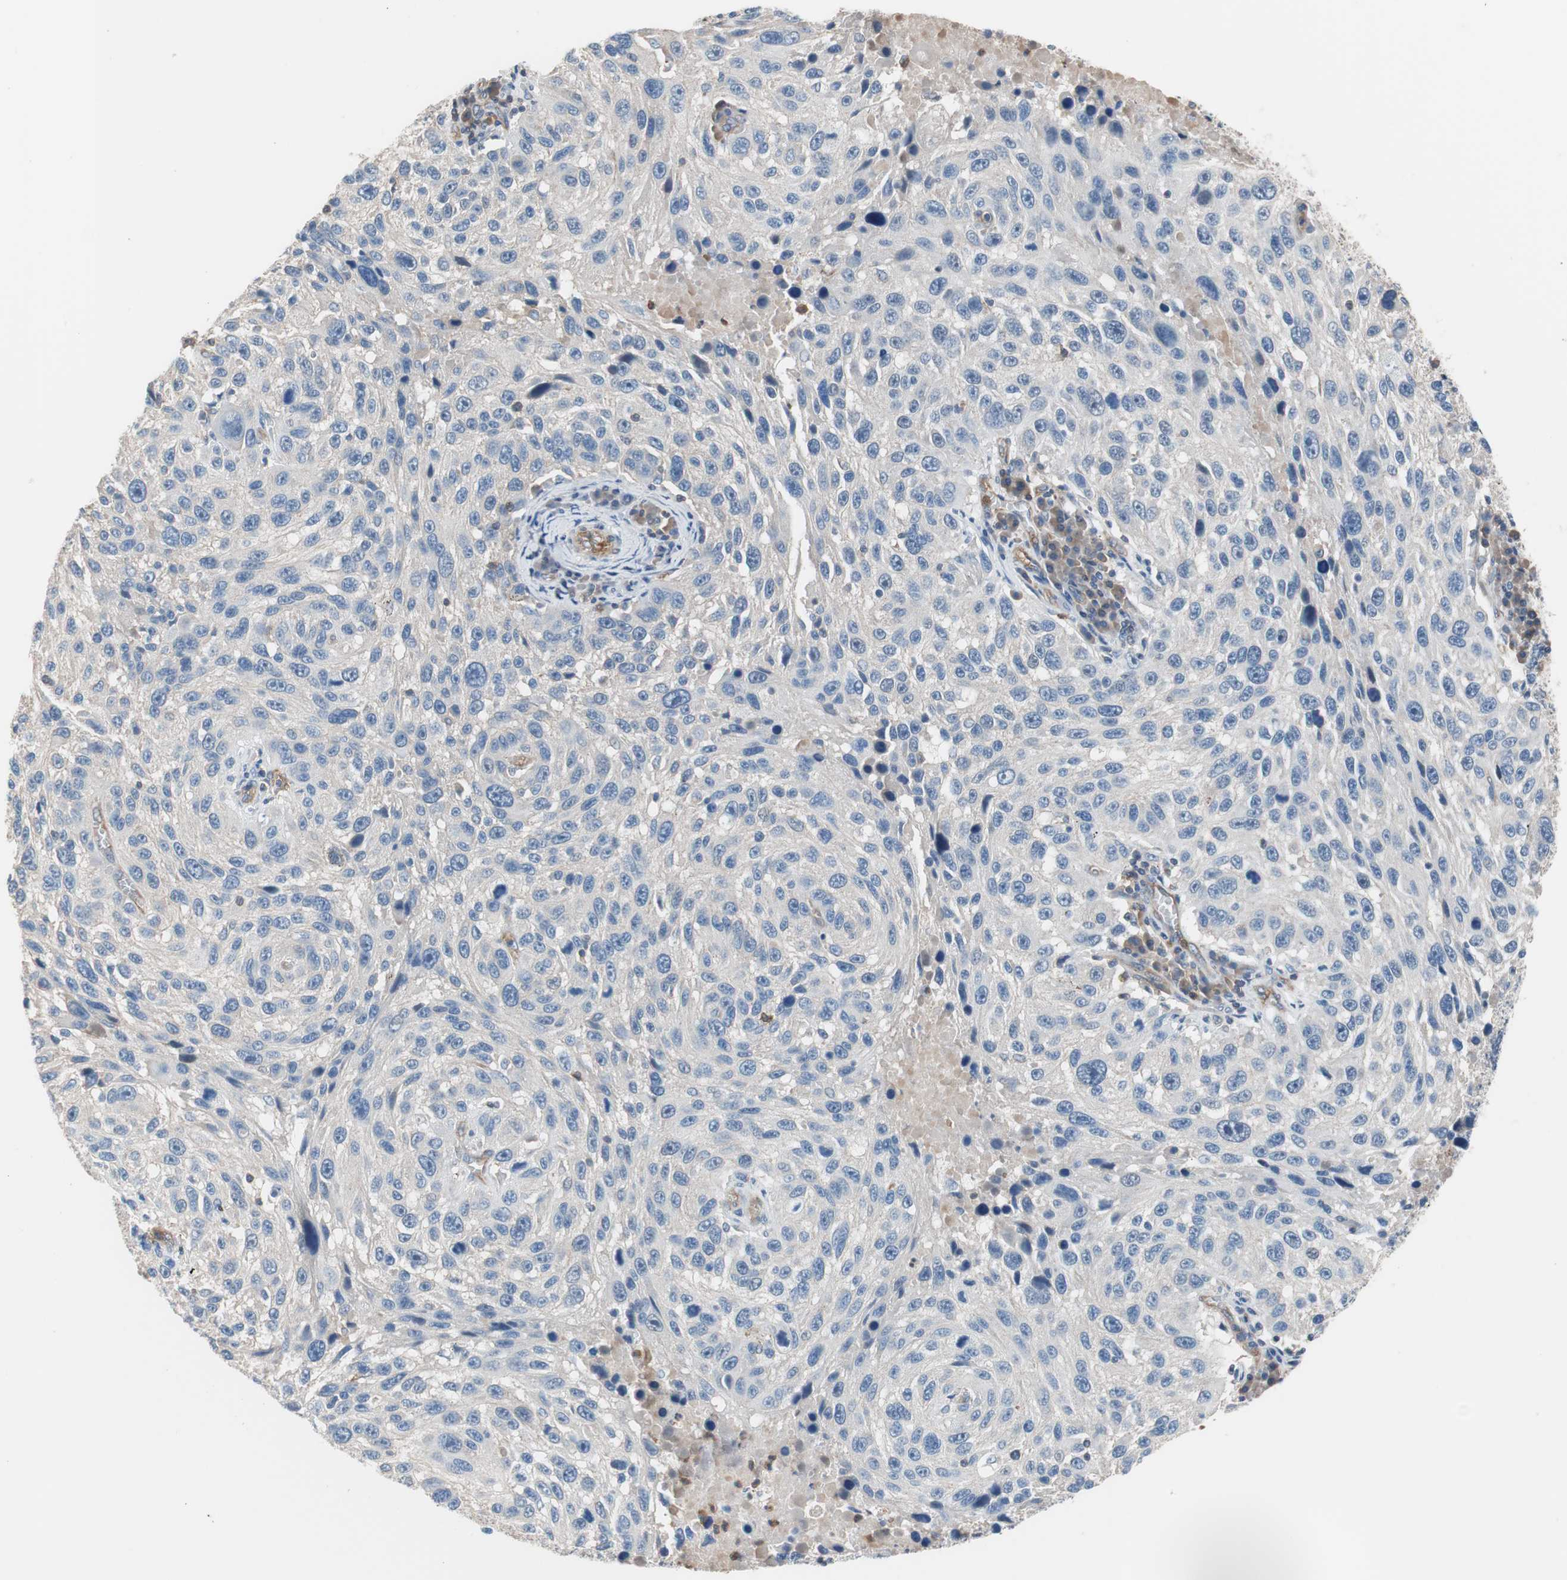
{"staining": {"intensity": "negative", "quantity": "none", "location": "none"}, "tissue": "melanoma", "cell_type": "Tumor cells", "image_type": "cancer", "snomed": [{"axis": "morphology", "description": "Malignant melanoma, NOS"}, {"axis": "topography", "description": "Skin"}], "caption": "Immunohistochemical staining of human malignant melanoma displays no significant staining in tumor cells.", "gene": "GPR160", "patient": {"sex": "male", "age": 53}}